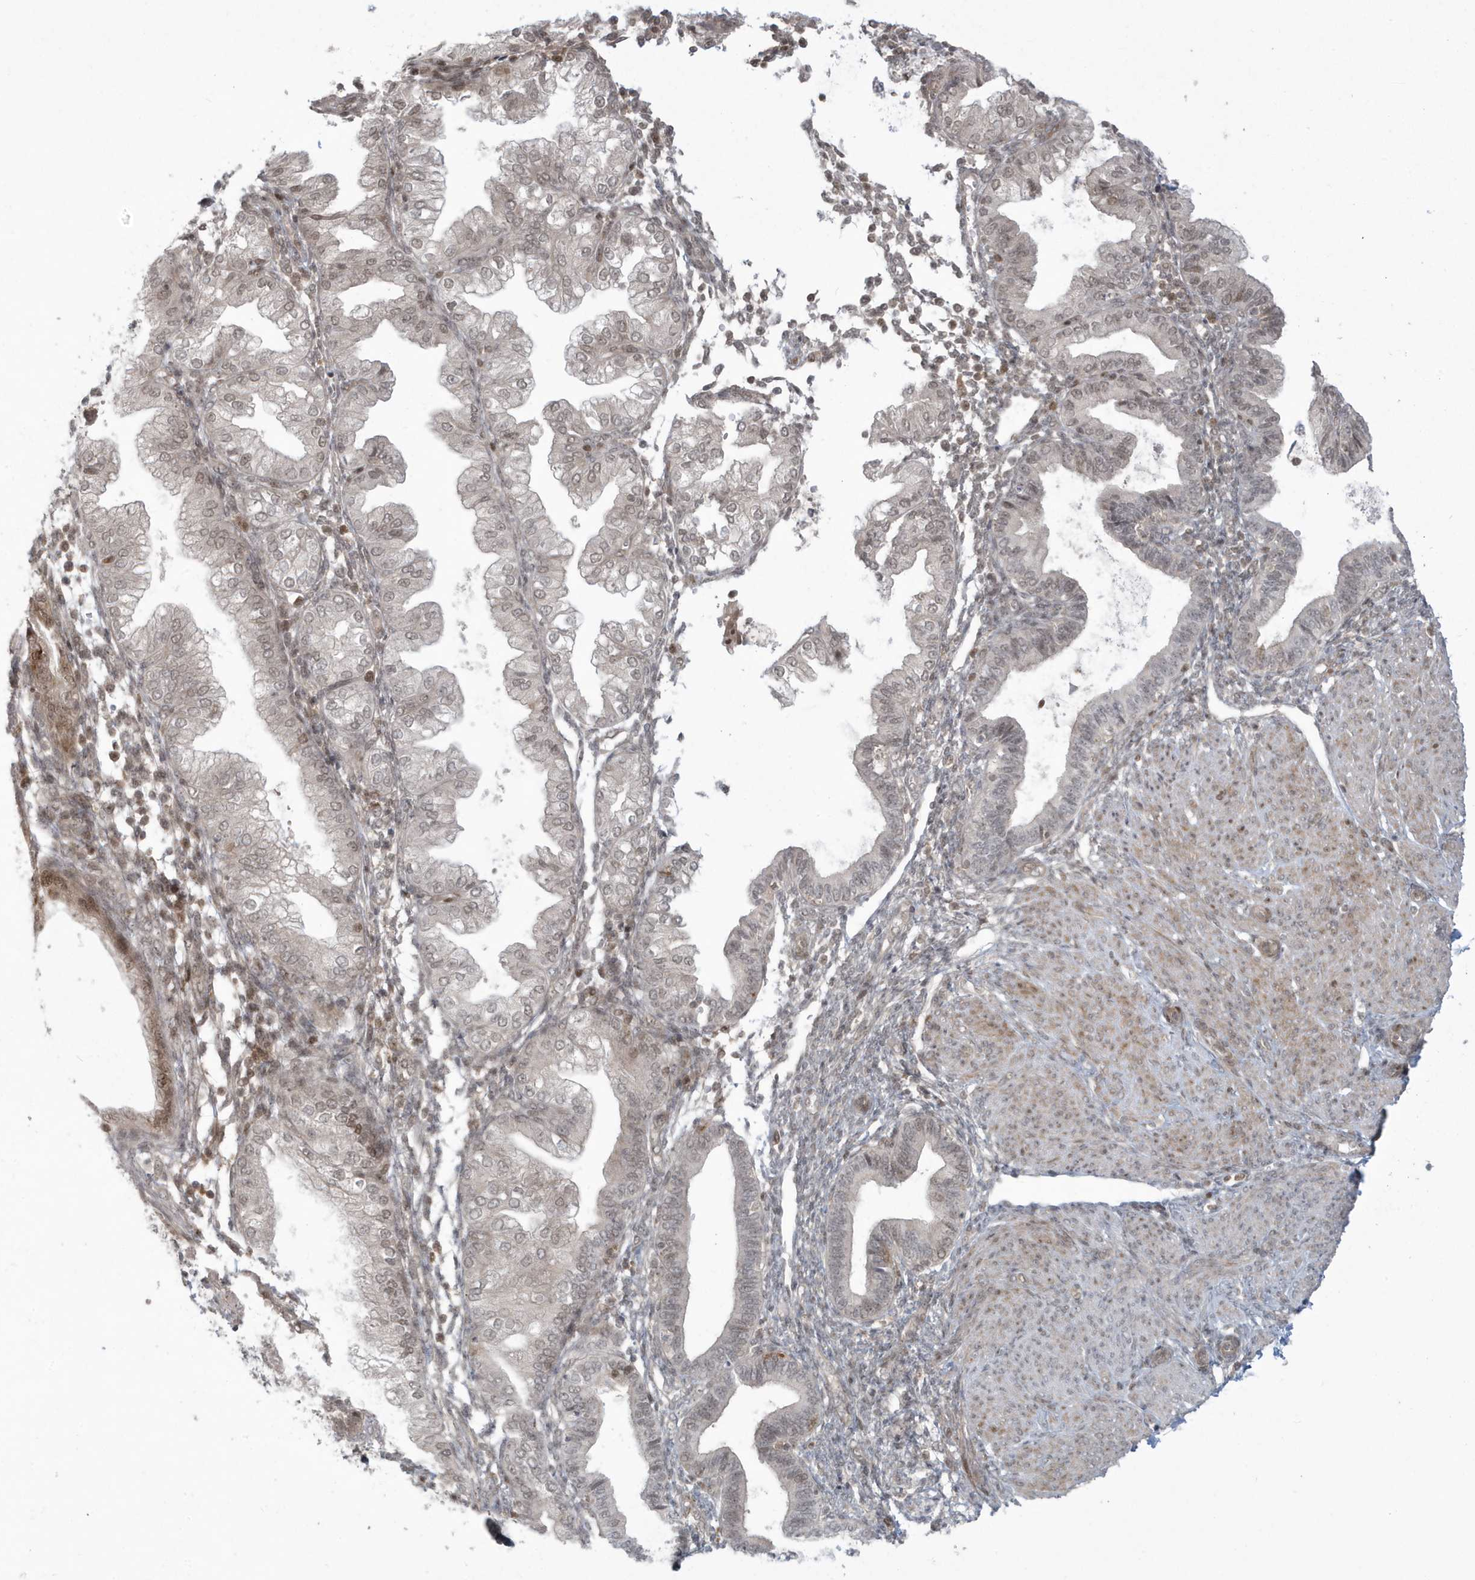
{"staining": {"intensity": "weak", "quantity": "25%-75%", "location": "nuclear"}, "tissue": "endometrium", "cell_type": "Cells in endometrial stroma", "image_type": "normal", "snomed": [{"axis": "morphology", "description": "Normal tissue, NOS"}, {"axis": "topography", "description": "Endometrium"}], "caption": "This micrograph exhibits unremarkable endometrium stained with immunohistochemistry to label a protein in brown. The nuclear of cells in endometrial stroma show weak positivity for the protein. Nuclei are counter-stained blue.", "gene": "C1orf52", "patient": {"sex": "female", "age": 53}}